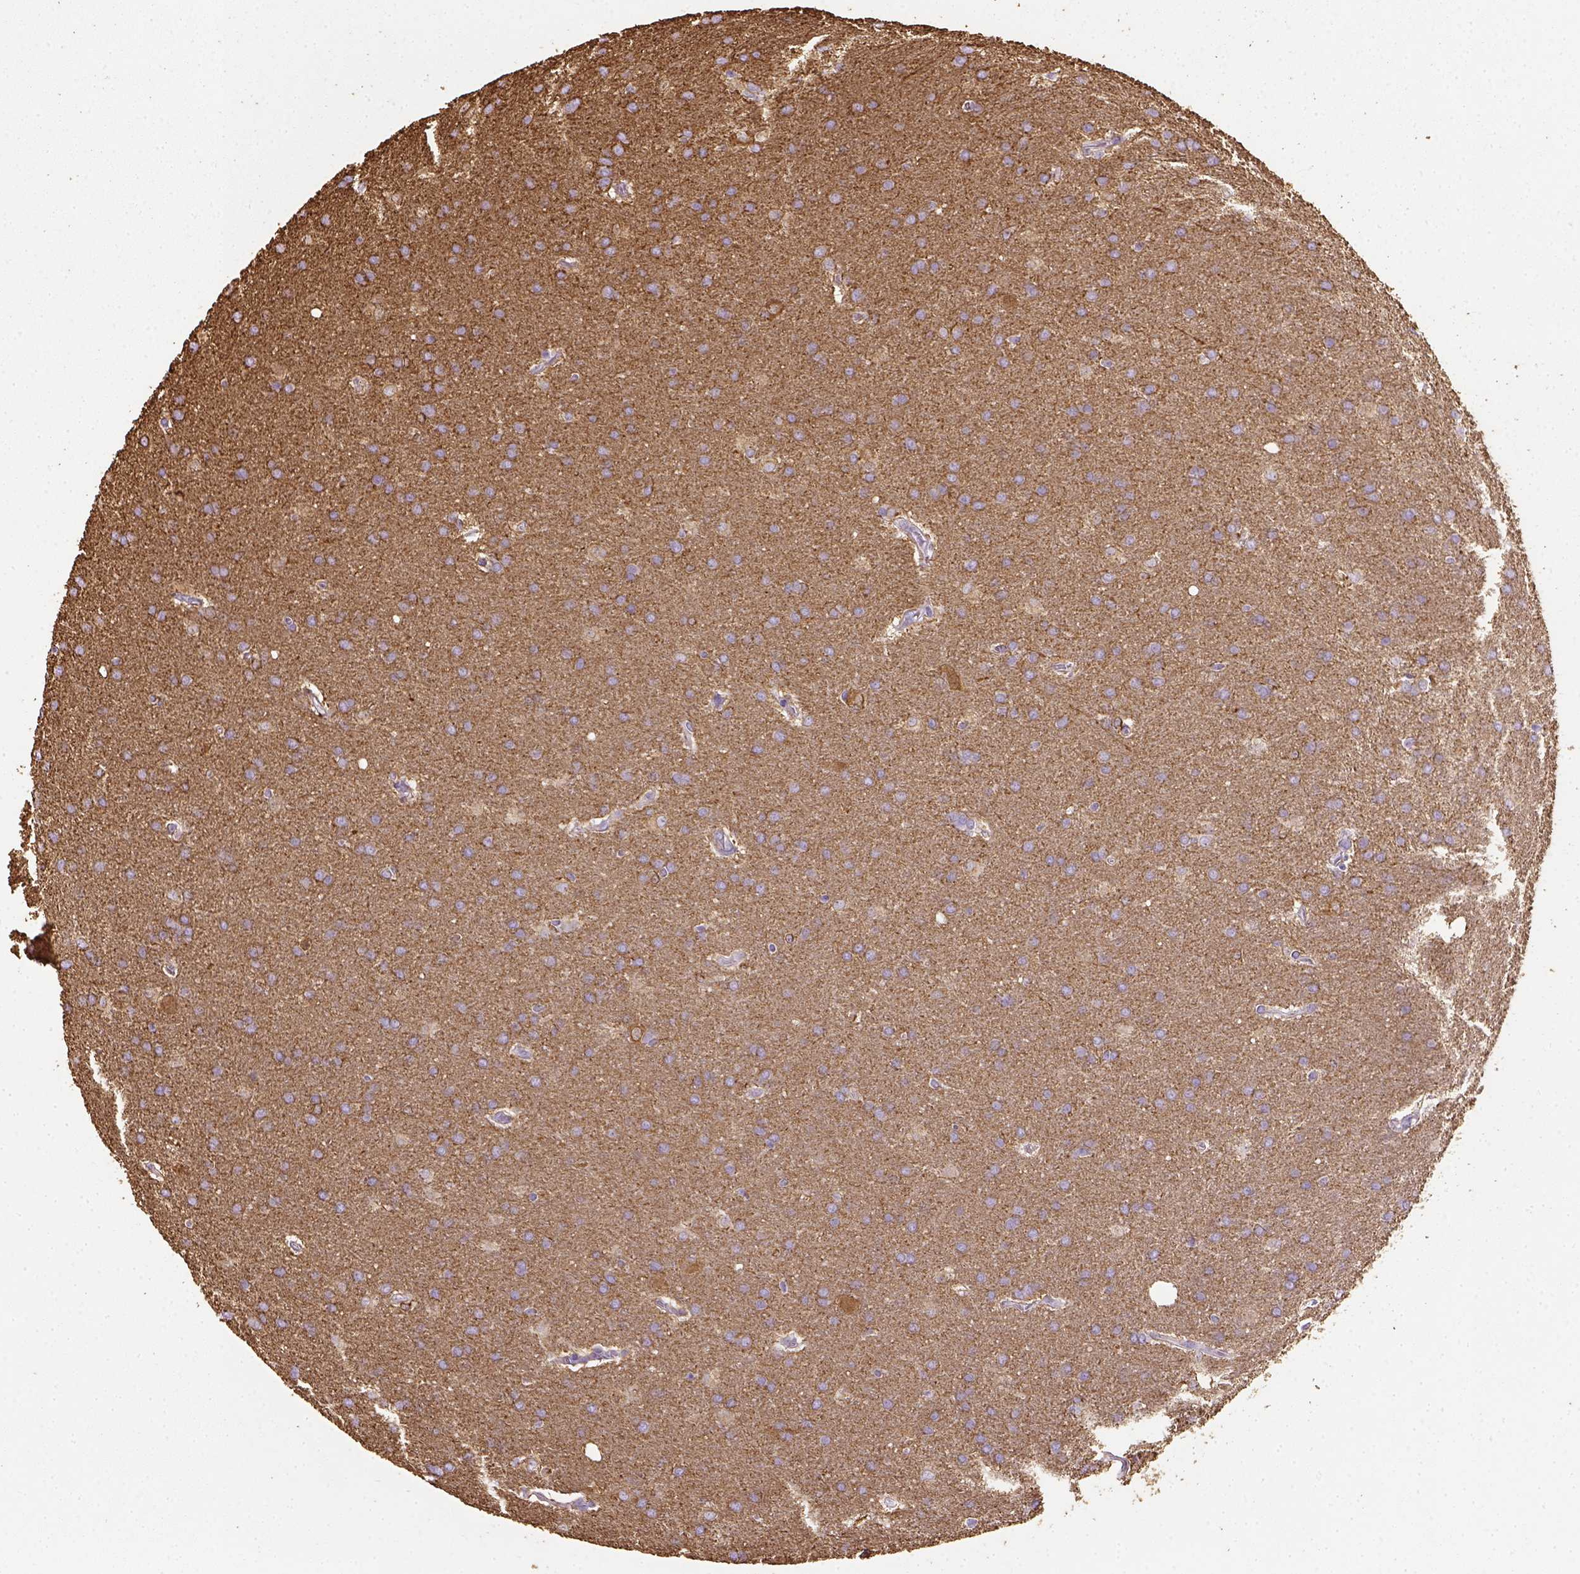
{"staining": {"intensity": "moderate", "quantity": ">75%", "location": "cytoplasmic/membranous"}, "tissue": "glioma", "cell_type": "Tumor cells", "image_type": "cancer", "snomed": [{"axis": "morphology", "description": "Glioma, malignant, Low grade"}, {"axis": "topography", "description": "Brain"}], "caption": "Immunohistochemistry histopathology image of human malignant glioma (low-grade) stained for a protein (brown), which reveals medium levels of moderate cytoplasmic/membranous expression in about >75% of tumor cells.", "gene": "CACNB1", "patient": {"sex": "female", "age": 32}}